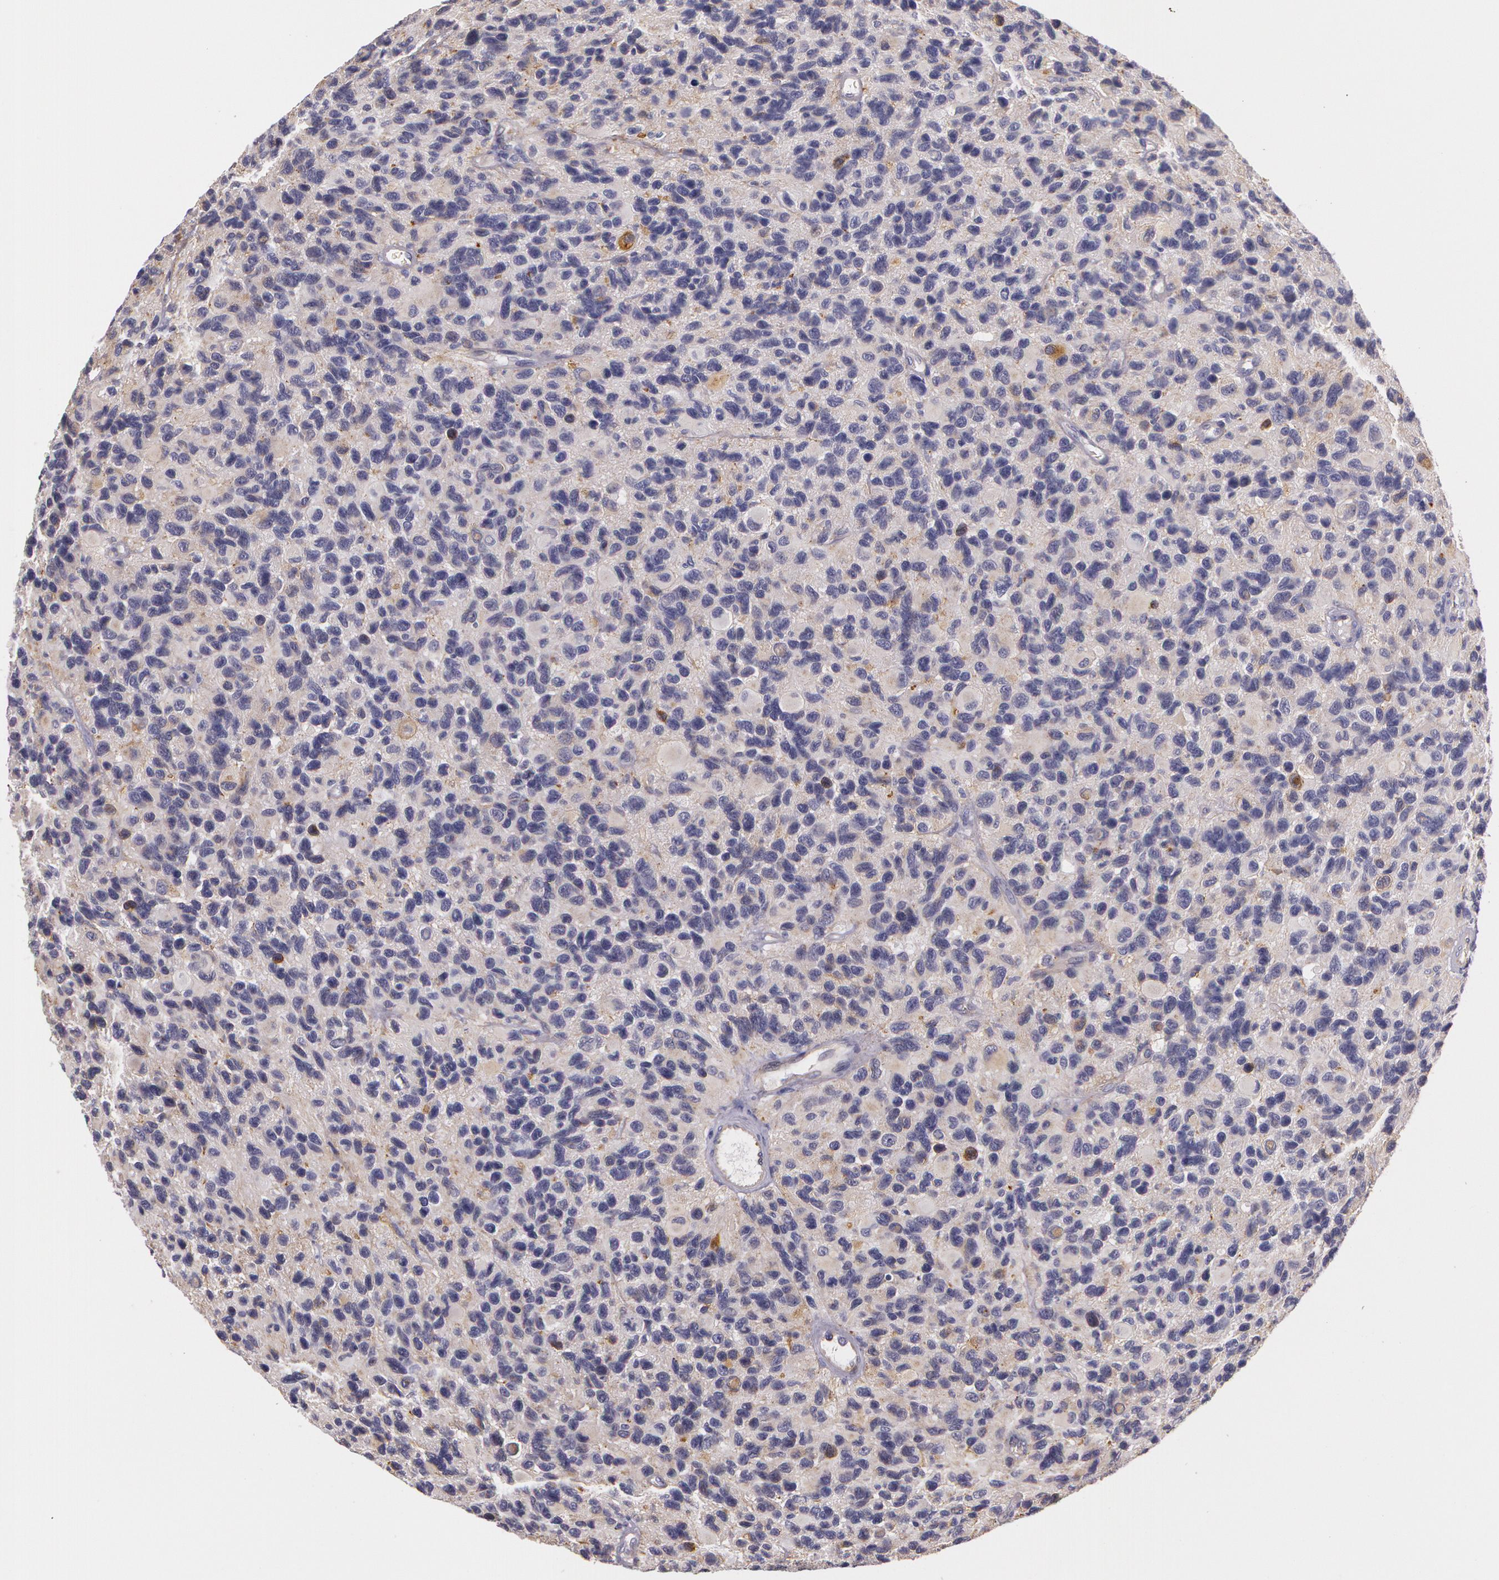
{"staining": {"intensity": "moderate", "quantity": "<25%", "location": "cytoplasmic/membranous"}, "tissue": "glioma", "cell_type": "Tumor cells", "image_type": "cancer", "snomed": [{"axis": "morphology", "description": "Glioma, malignant, High grade"}, {"axis": "topography", "description": "Brain"}], "caption": "Human malignant glioma (high-grade) stained with a brown dye demonstrates moderate cytoplasmic/membranous positive expression in about <25% of tumor cells.", "gene": "APP", "patient": {"sex": "male", "age": 77}}